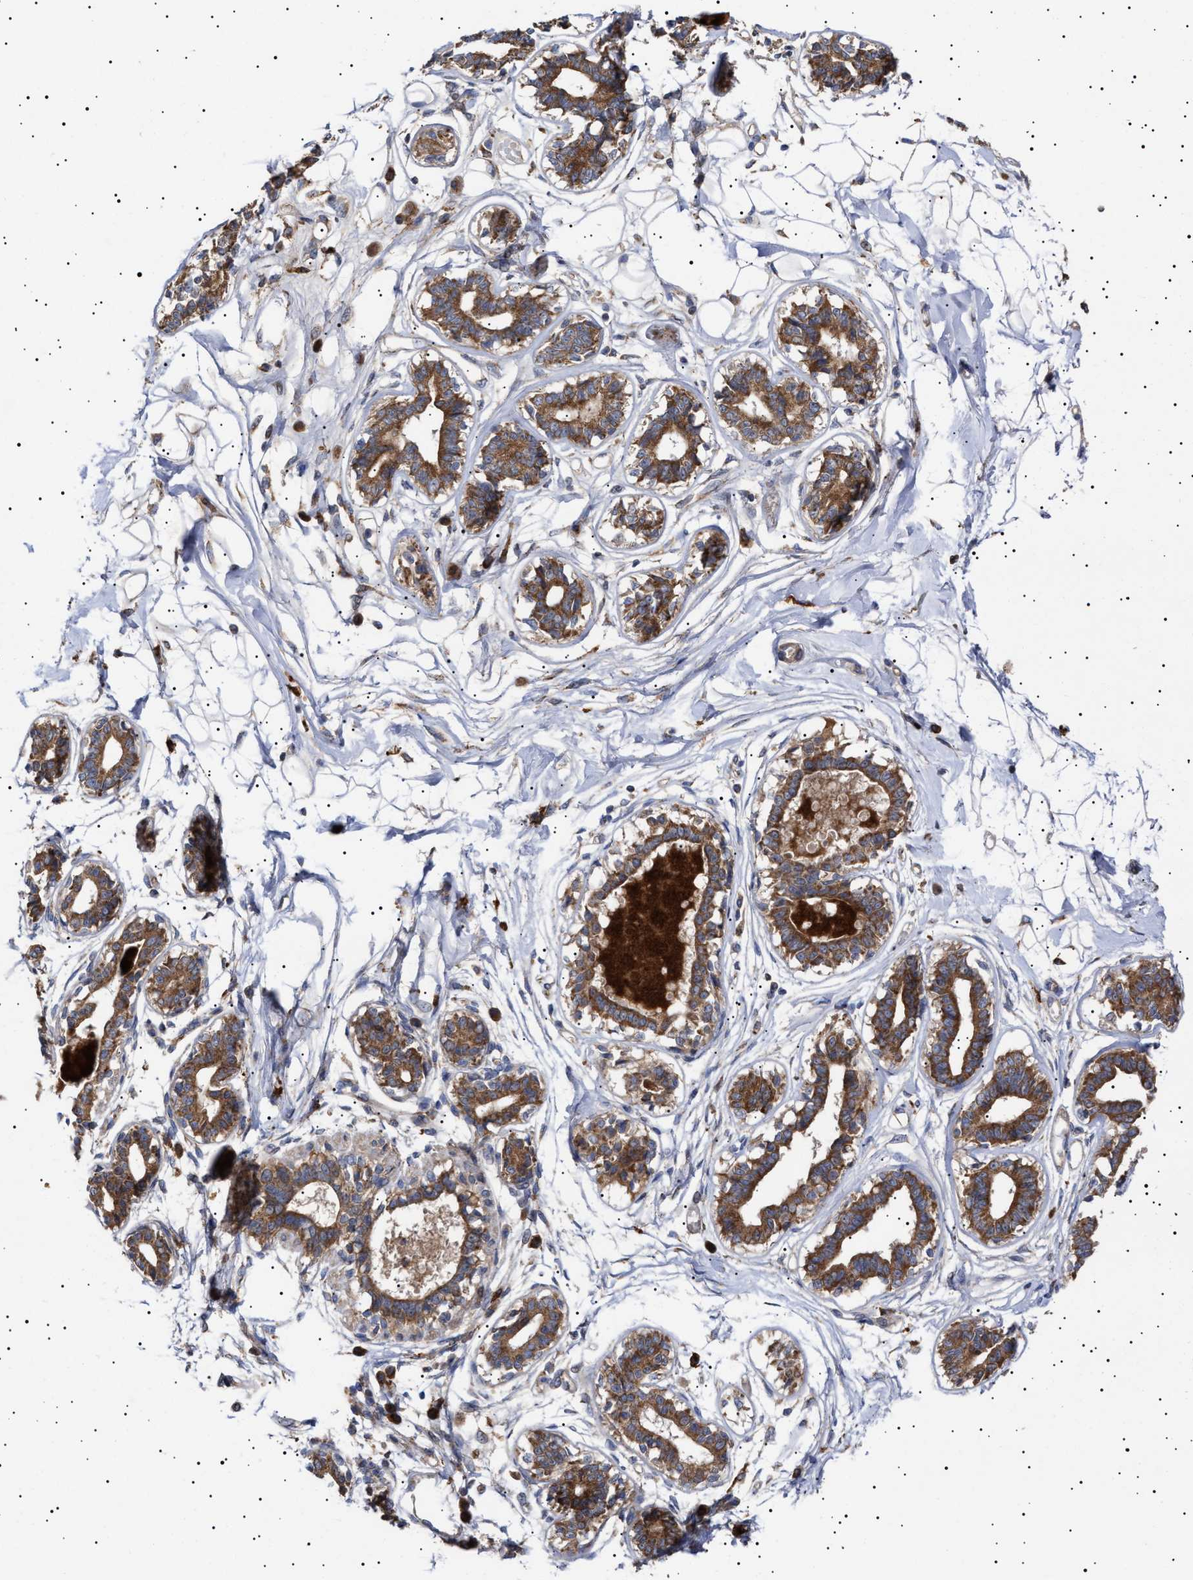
{"staining": {"intensity": "negative", "quantity": "none", "location": "none"}, "tissue": "breast", "cell_type": "Adipocytes", "image_type": "normal", "snomed": [{"axis": "morphology", "description": "Normal tissue, NOS"}, {"axis": "topography", "description": "Breast"}], "caption": "Immunohistochemistry (IHC) micrograph of benign human breast stained for a protein (brown), which demonstrates no staining in adipocytes.", "gene": "MRPL10", "patient": {"sex": "female", "age": 45}}